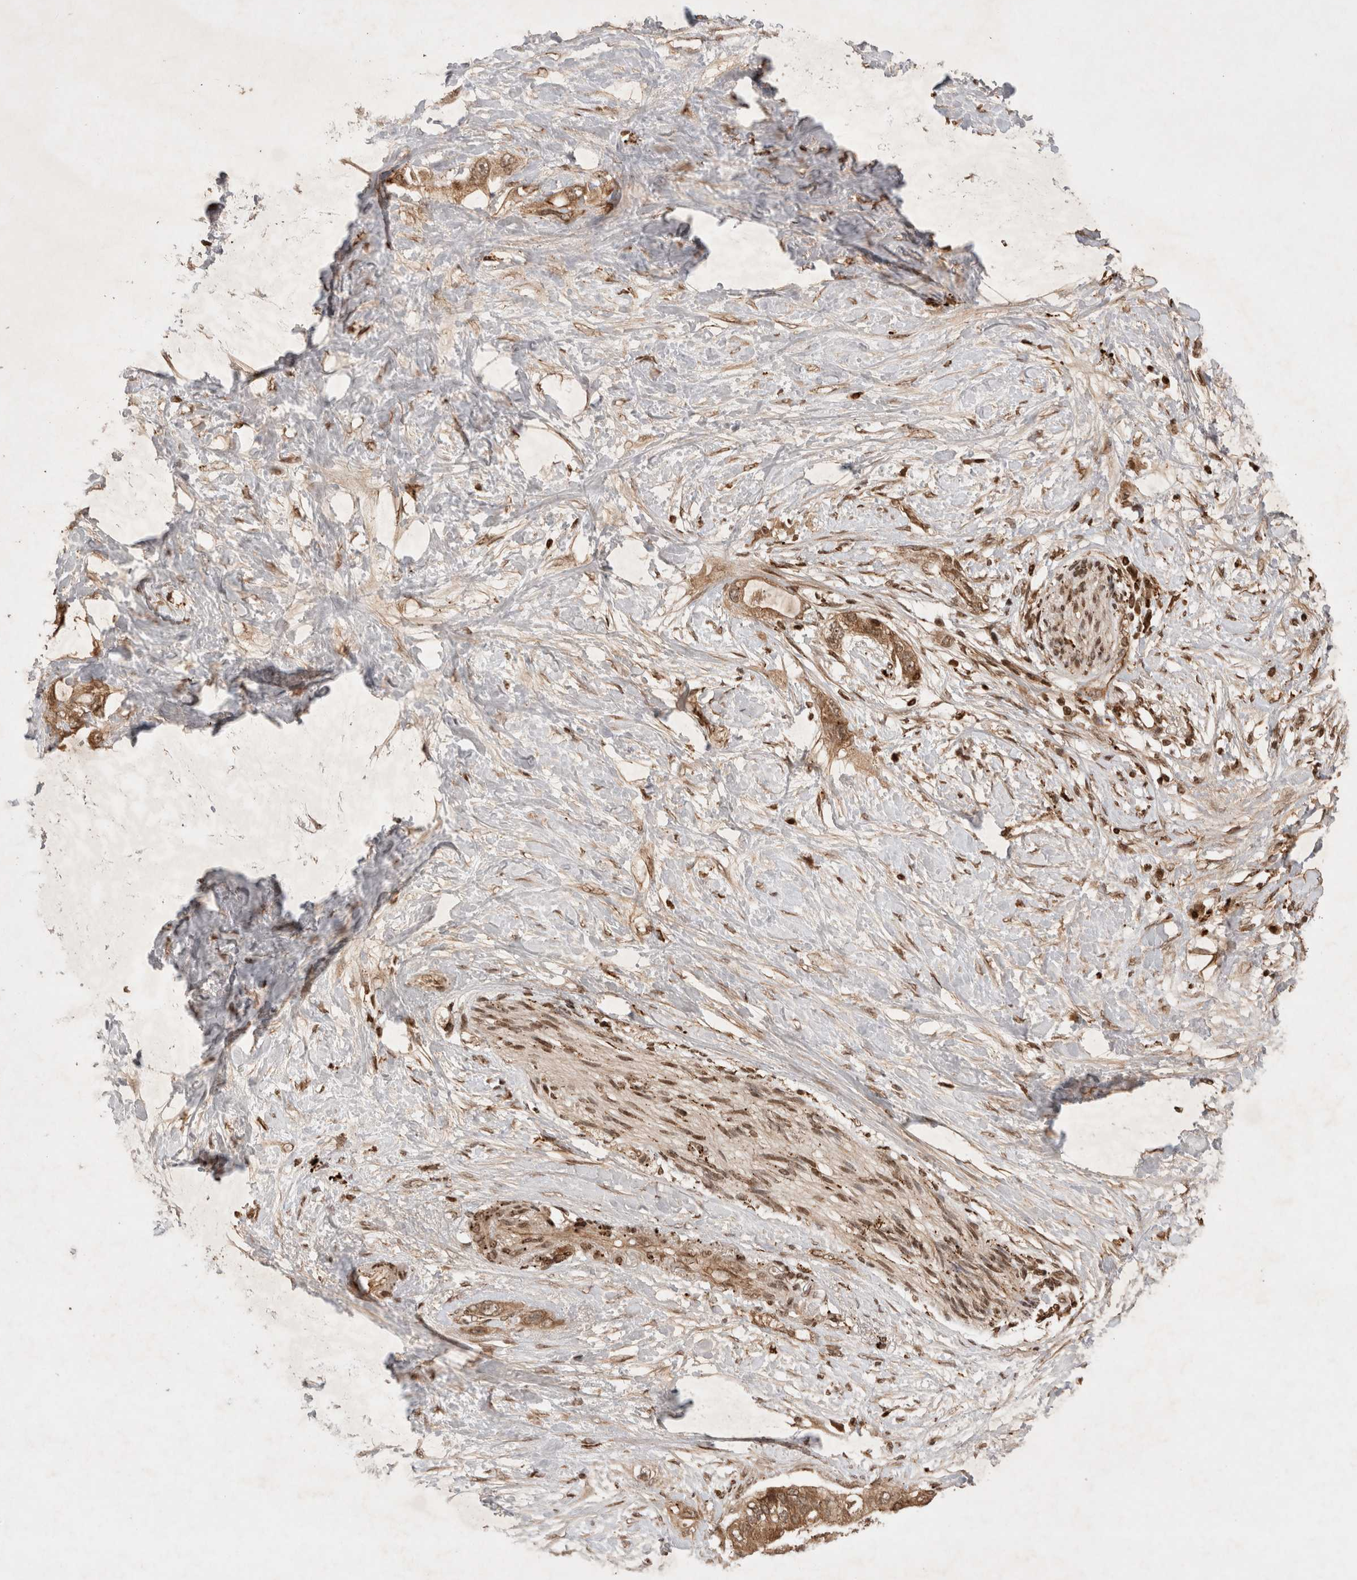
{"staining": {"intensity": "moderate", "quantity": ">75%", "location": "cytoplasmic/membranous"}, "tissue": "pancreatic cancer", "cell_type": "Tumor cells", "image_type": "cancer", "snomed": [{"axis": "morphology", "description": "Adenocarcinoma, NOS"}, {"axis": "topography", "description": "Pancreas"}], "caption": "Immunohistochemistry (DAB) staining of pancreatic cancer displays moderate cytoplasmic/membranous protein positivity in approximately >75% of tumor cells.", "gene": "FAM221A", "patient": {"sex": "female", "age": 56}}